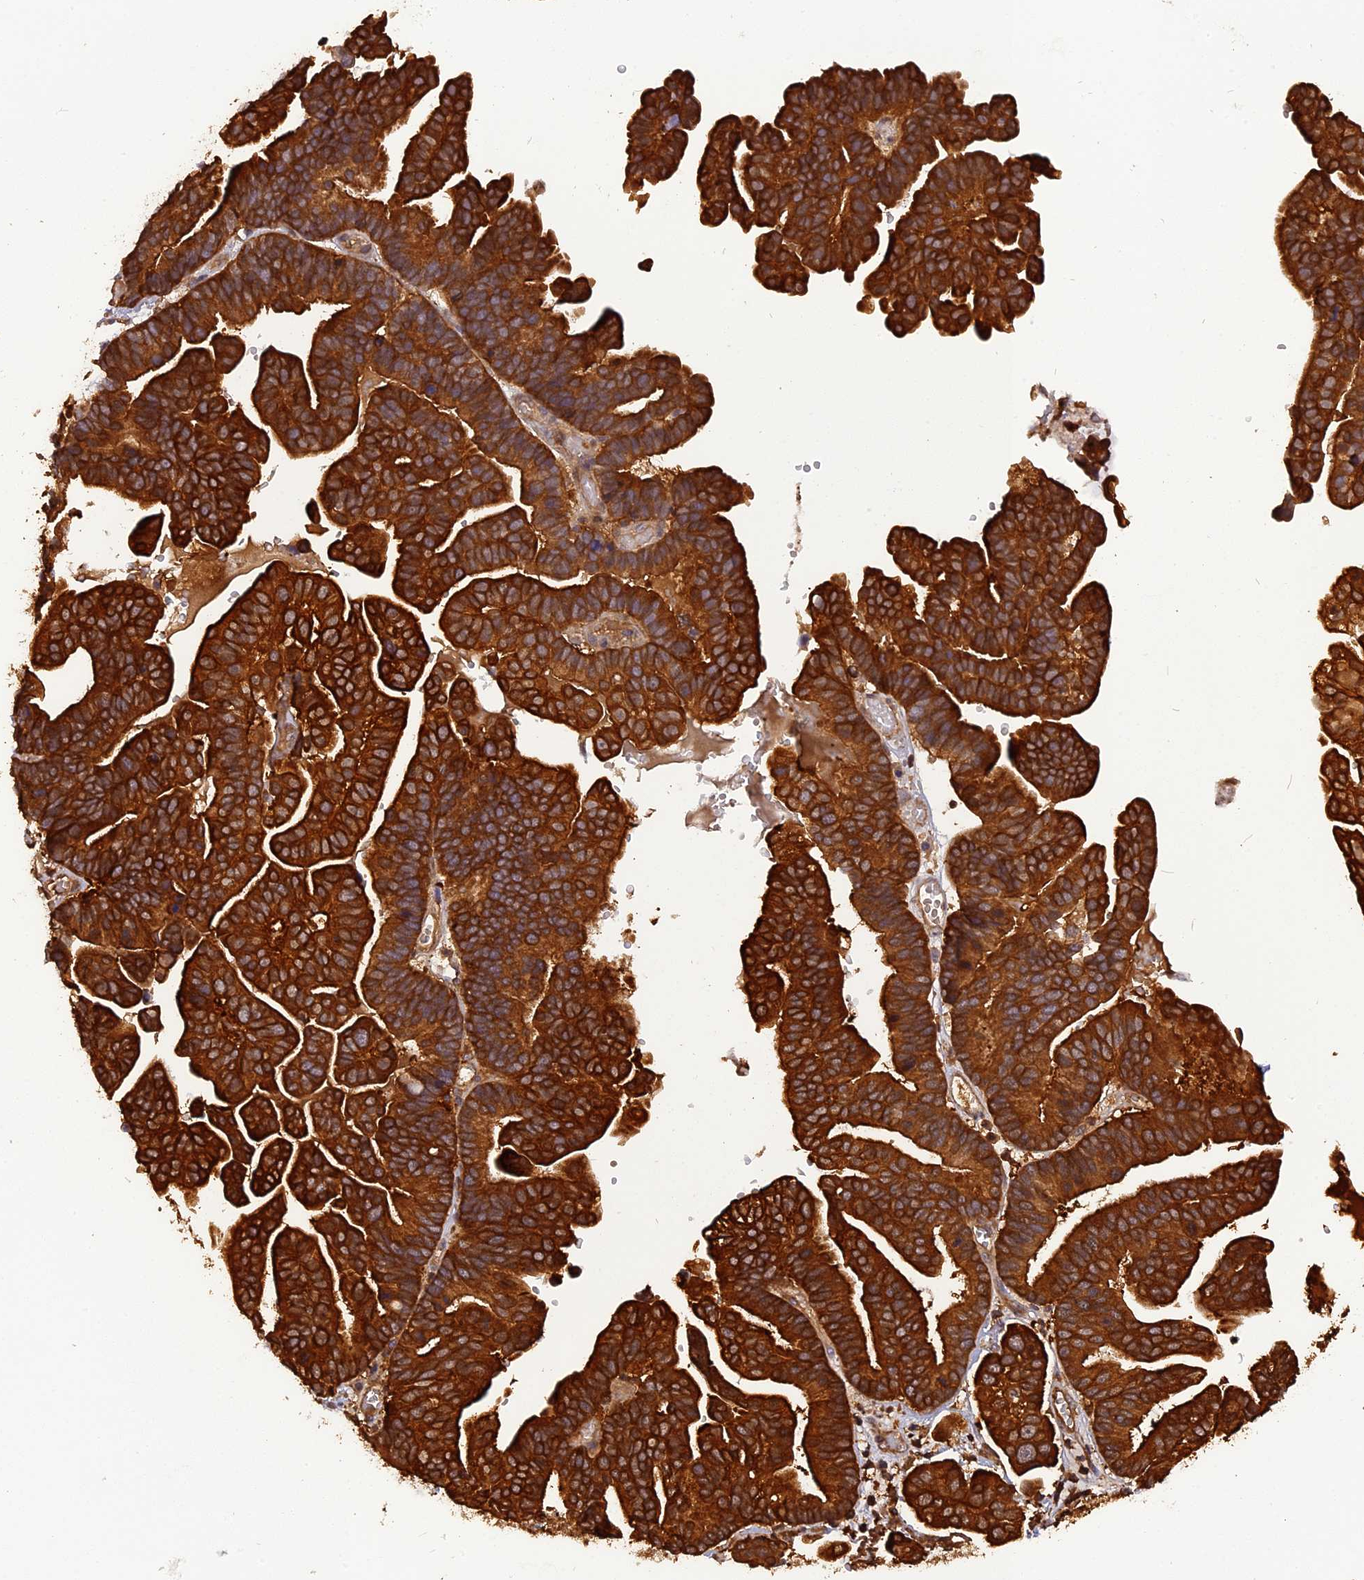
{"staining": {"intensity": "strong", "quantity": ">75%", "location": "cytoplasmic/membranous"}, "tissue": "ovarian cancer", "cell_type": "Tumor cells", "image_type": "cancer", "snomed": [{"axis": "morphology", "description": "Cystadenocarcinoma, serous, NOS"}, {"axis": "topography", "description": "Ovary"}], "caption": "There is high levels of strong cytoplasmic/membranous staining in tumor cells of serous cystadenocarcinoma (ovarian), as demonstrated by immunohistochemical staining (brown color).", "gene": "STOML1", "patient": {"sex": "female", "age": 56}}